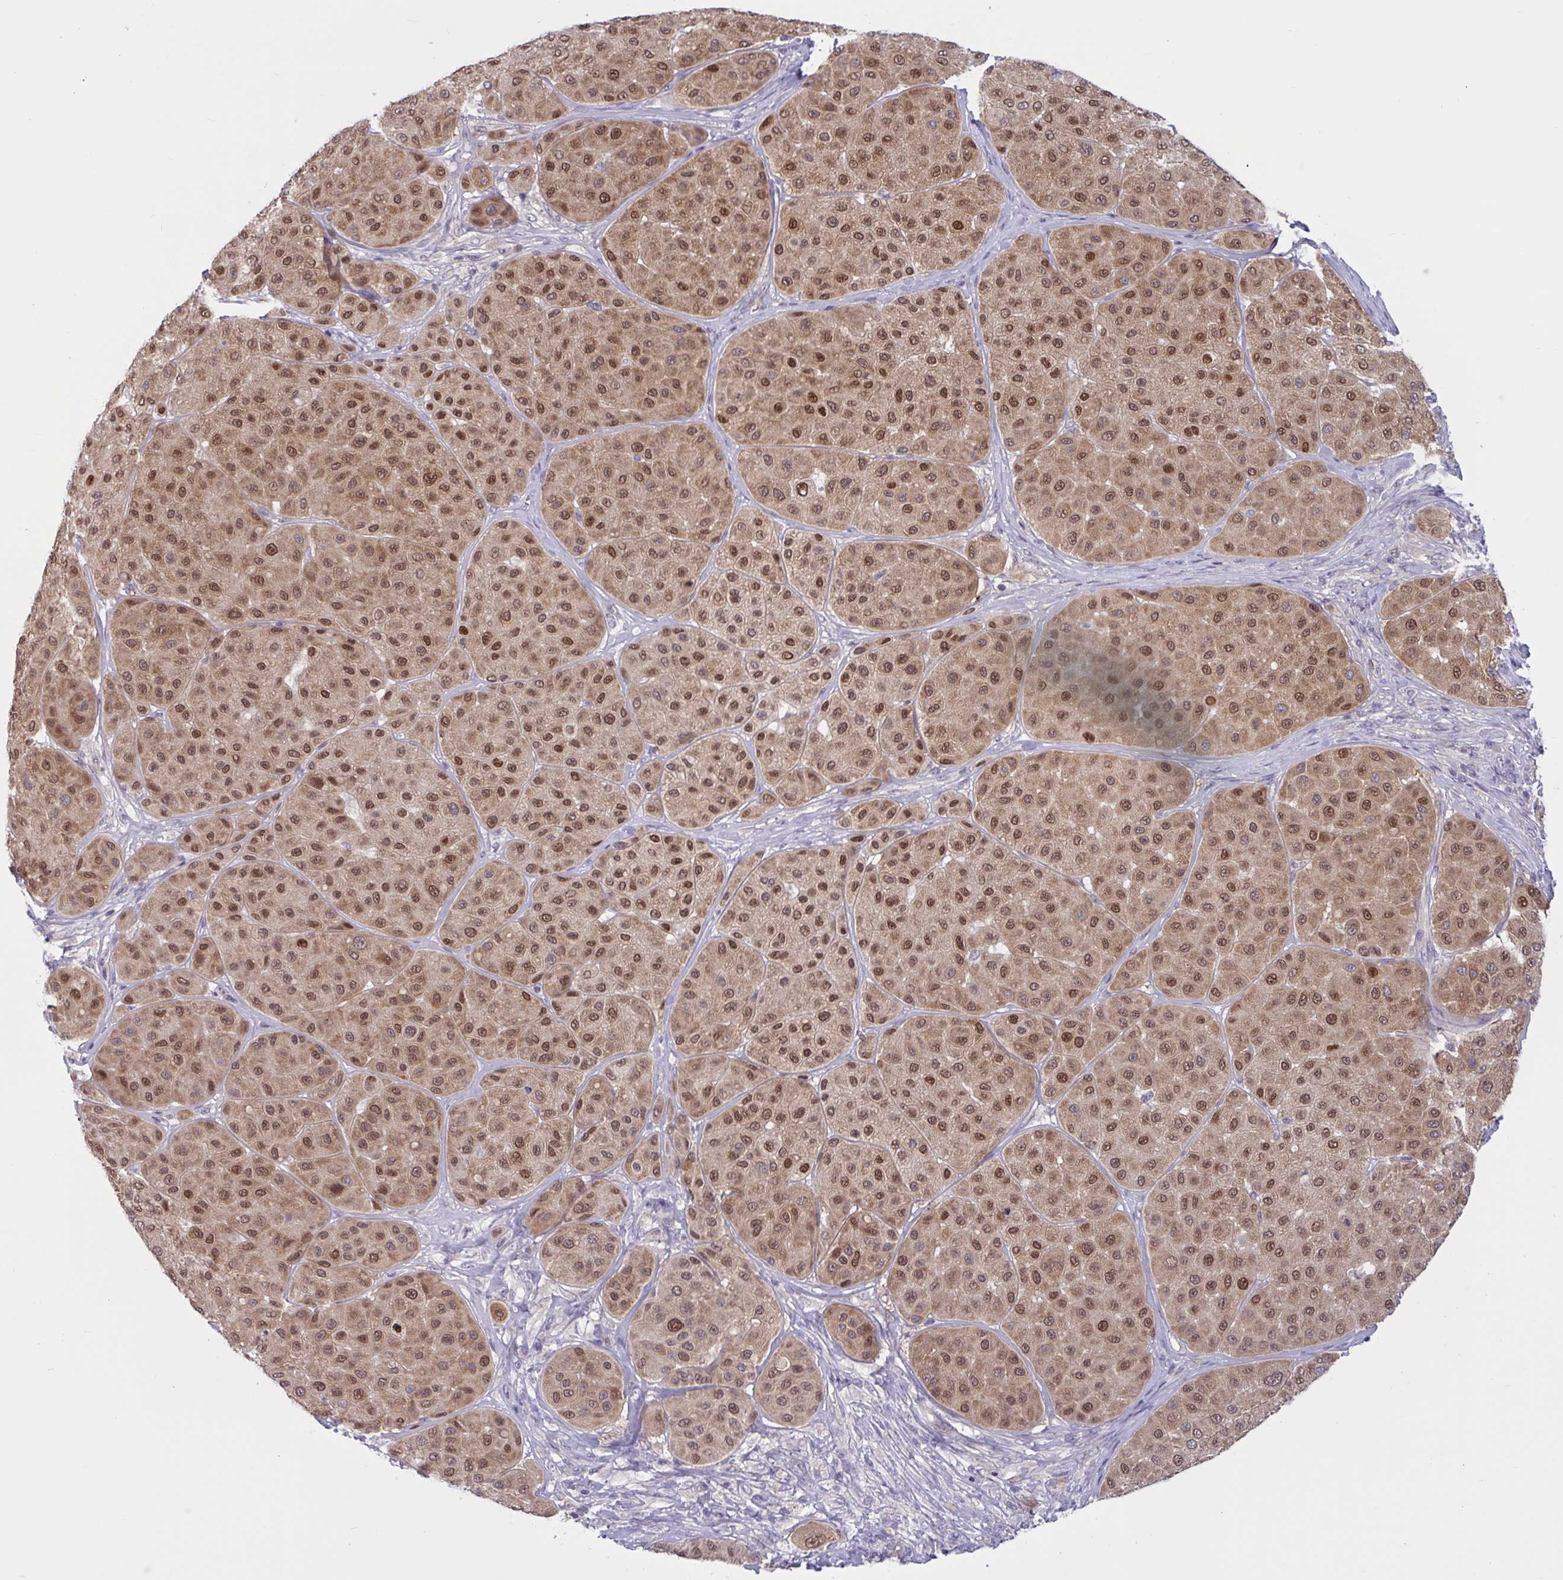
{"staining": {"intensity": "moderate", "quantity": ">75%", "location": "cytoplasmic/membranous,nuclear"}, "tissue": "melanoma", "cell_type": "Tumor cells", "image_type": "cancer", "snomed": [{"axis": "morphology", "description": "Malignant melanoma, Metastatic site"}, {"axis": "topography", "description": "Smooth muscle"}], "caption": "Malignant melanoma (metastatic site) tissue shows moderate cytoplasmic/membranous and nuclear staining in about >75% of tumor cells, visualized by immunohistochemistry. (Brightfield microscopy of DAB IHC at high magnification).", "gene": "TSN", "patient": {"sex": "male", "age": 41}}